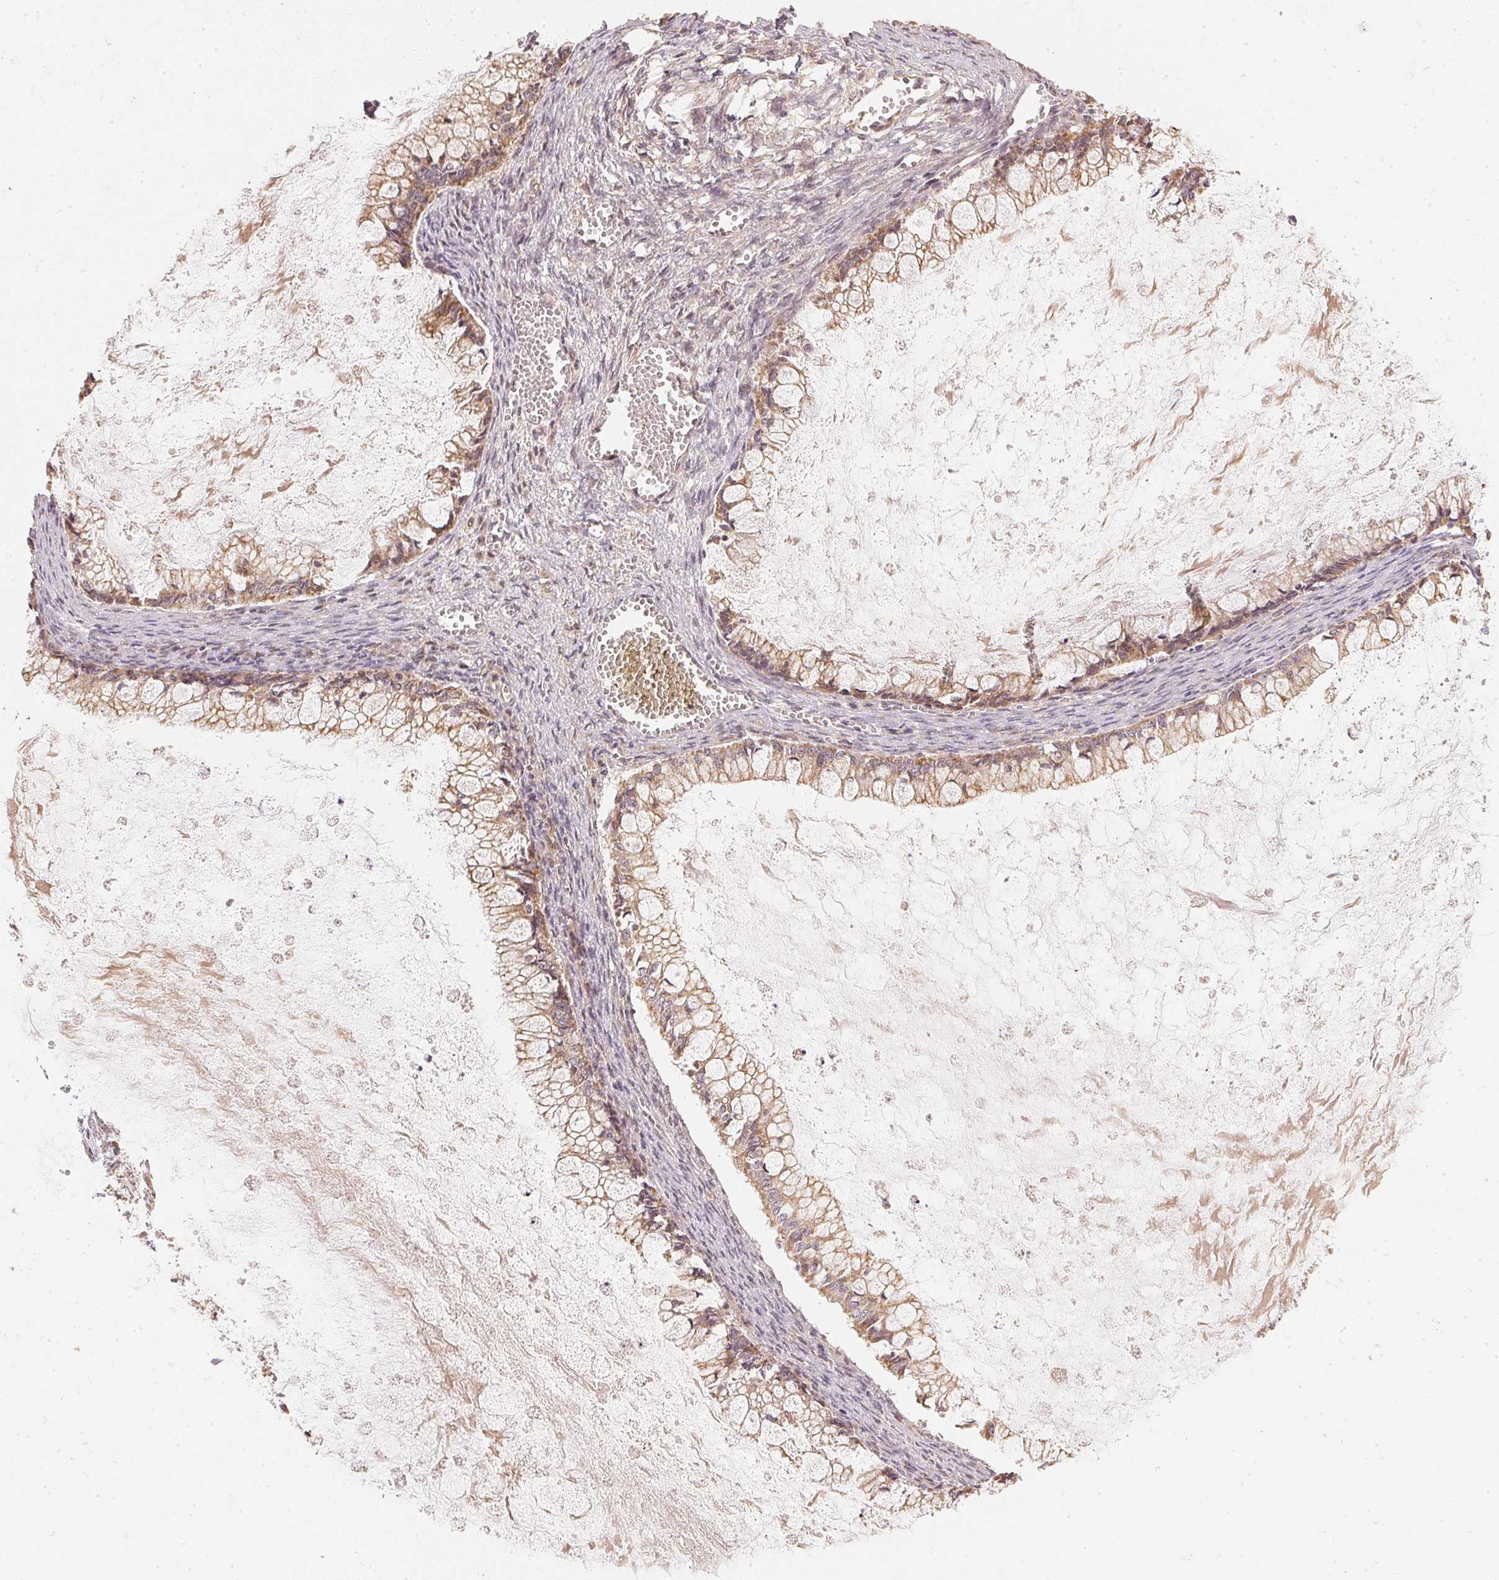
{"staining": {"intensity": "moderate", "quantity": ">75%", "location": "cytoplasmic/membranous"}, "tissue": "ovarian cancer", "cell_type": "Tumor cells", "image_type": "cancer", "snomed": [{"axis": "morphology", "description": "Cystadenocarcinoma, mucinous, NOS"}, {"axis": "topography", "description": "Ovary"}], "caption": "The immunohistochemical stain highlights moderate cytoplasmic/membranous expression in tumor cells of ovarian cancer (mucinous cystadenocarcinoma) tissue.", "gene": "WDR54", "patient": {"sex": "female", "age": 67}}